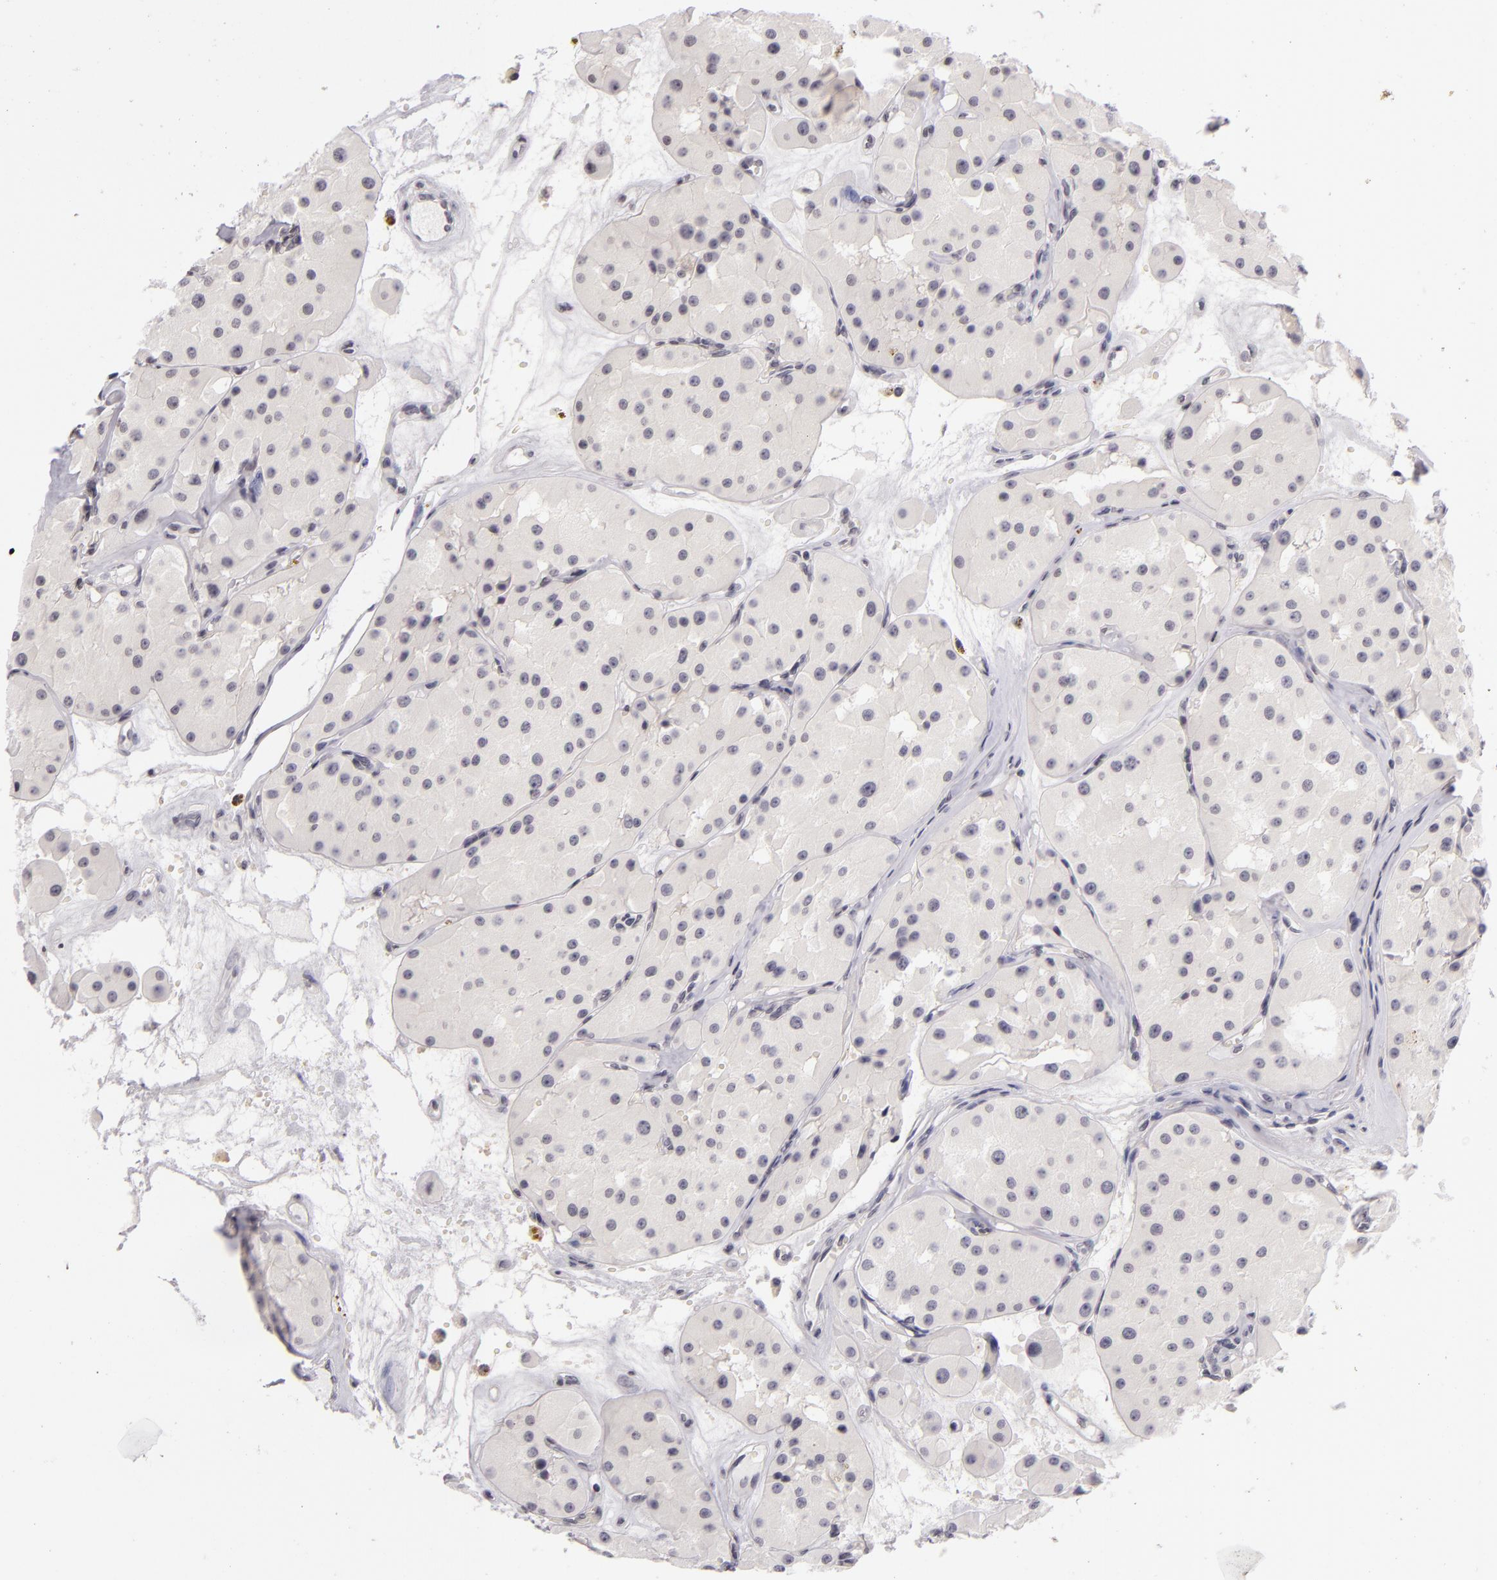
{"staining": {"intensity": "negative", "quantity": "none", "location": "none"}, "tissue": "renal cancer", "cell_type": "Tumor cells", "image_type": "cancer", "snomed": [{"axis": "morphology", "description": "Adenocarcinoma, uncertain malignant potential"}, {"axis": "topography", "description": "Kidney"}], "caption": "Renal adenocarcinoma,  uncertain malignant potential was stained to show a protein in brown. There is no significant staining in tumor cells.", "gene": "CD40", "patient": {"sex": "male", "age": 63}}